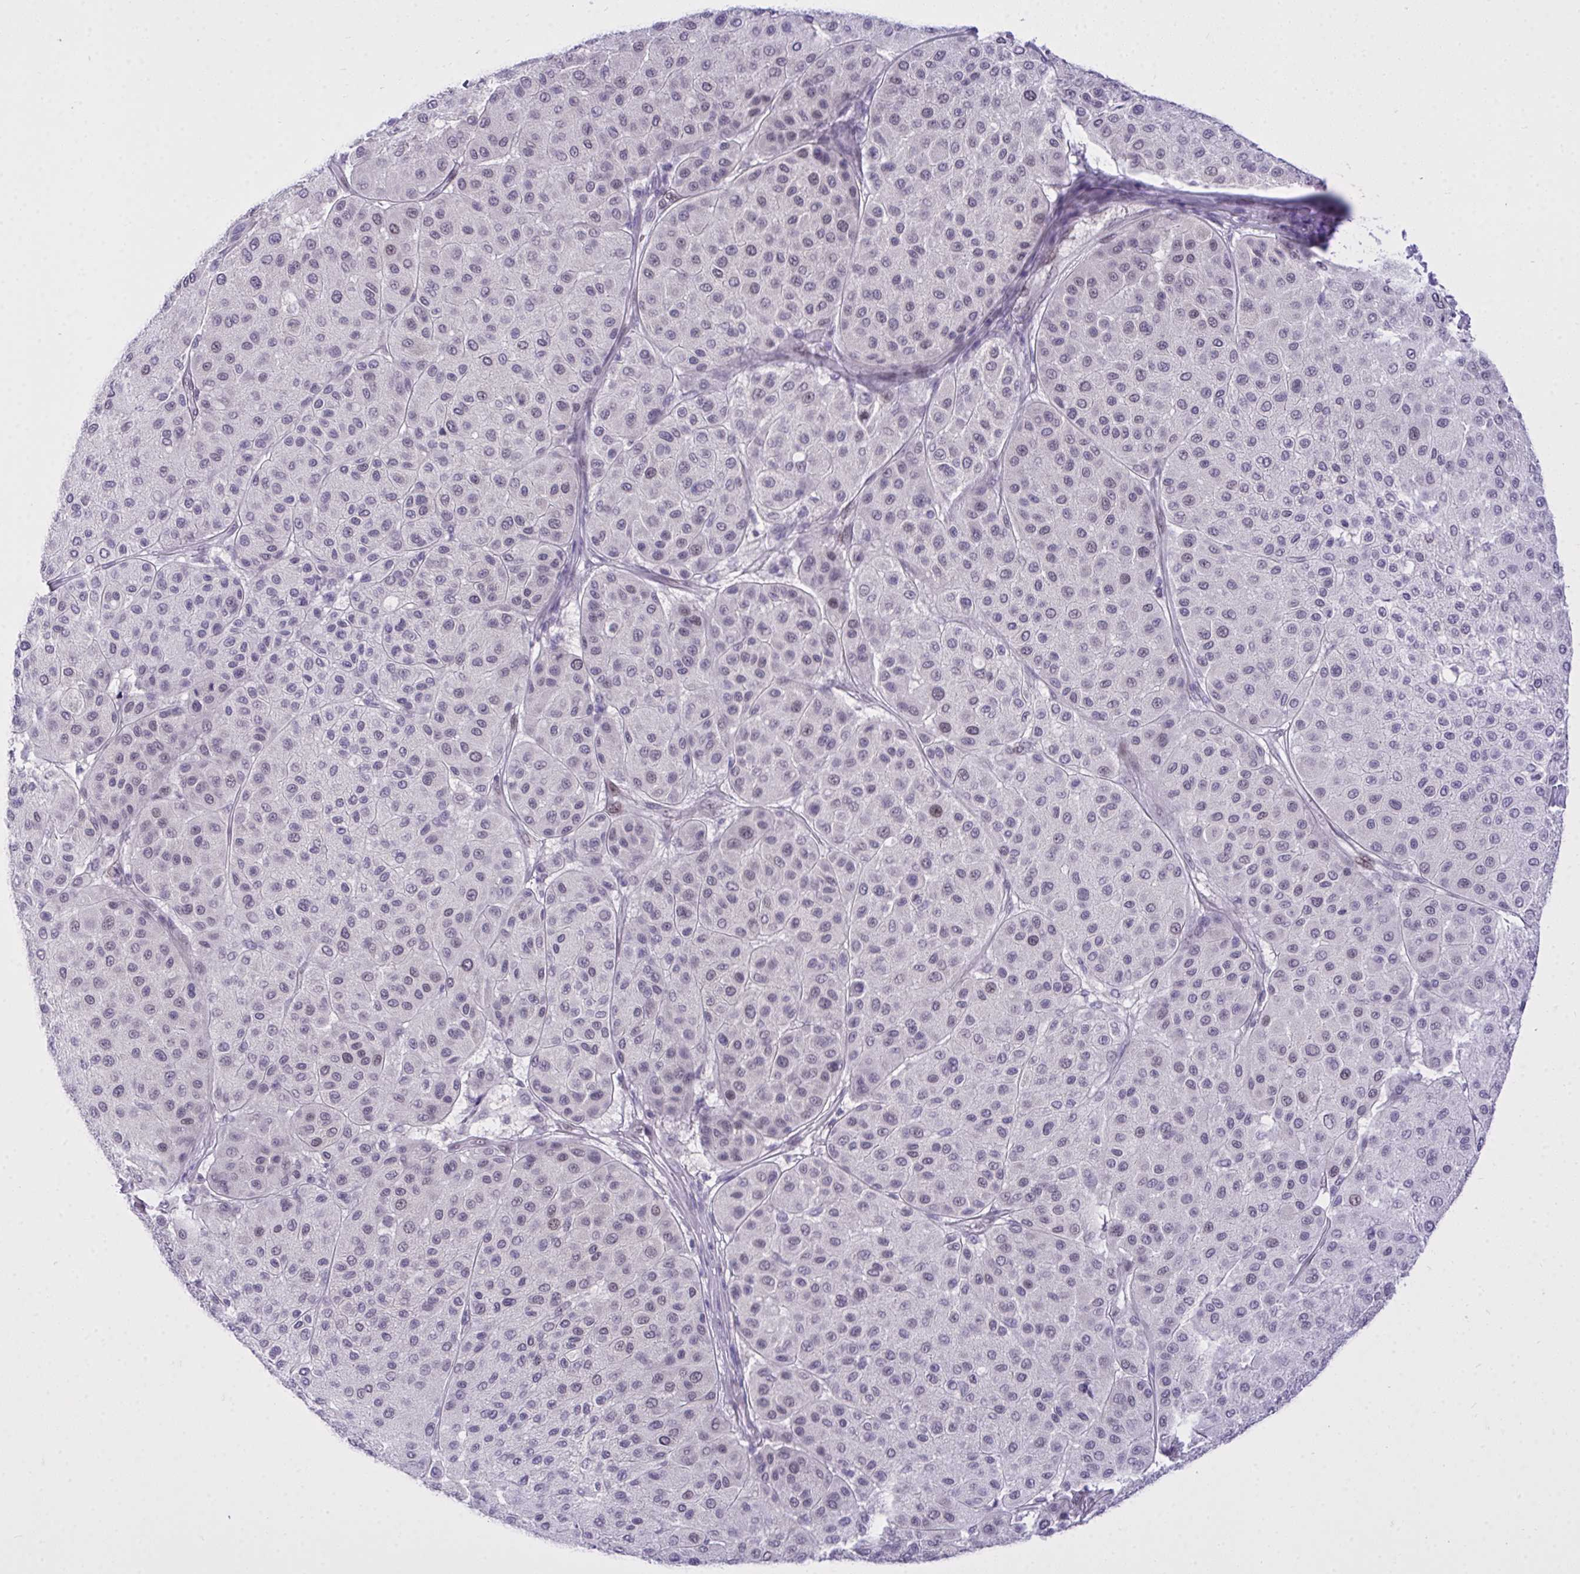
{"staining": {"intensity": "negative", "quantity": "none", "location": "none"}, "tissue": "melanoma", "cell_type": "Tumor cells", "image_type": "cancer", "snomed": [{"axis": "morphology", "description": "Malignant melanoma, Metastatic site"}, {"axis": "topography", "description": "Smooth muscle"}], "caption": "This is an immunohistochemistry (IHC) histopathology image of melanoma. There is no staining in tumor cells.", "gene": "TEAD4", "patient": {"sex": "male", "age": 41}}